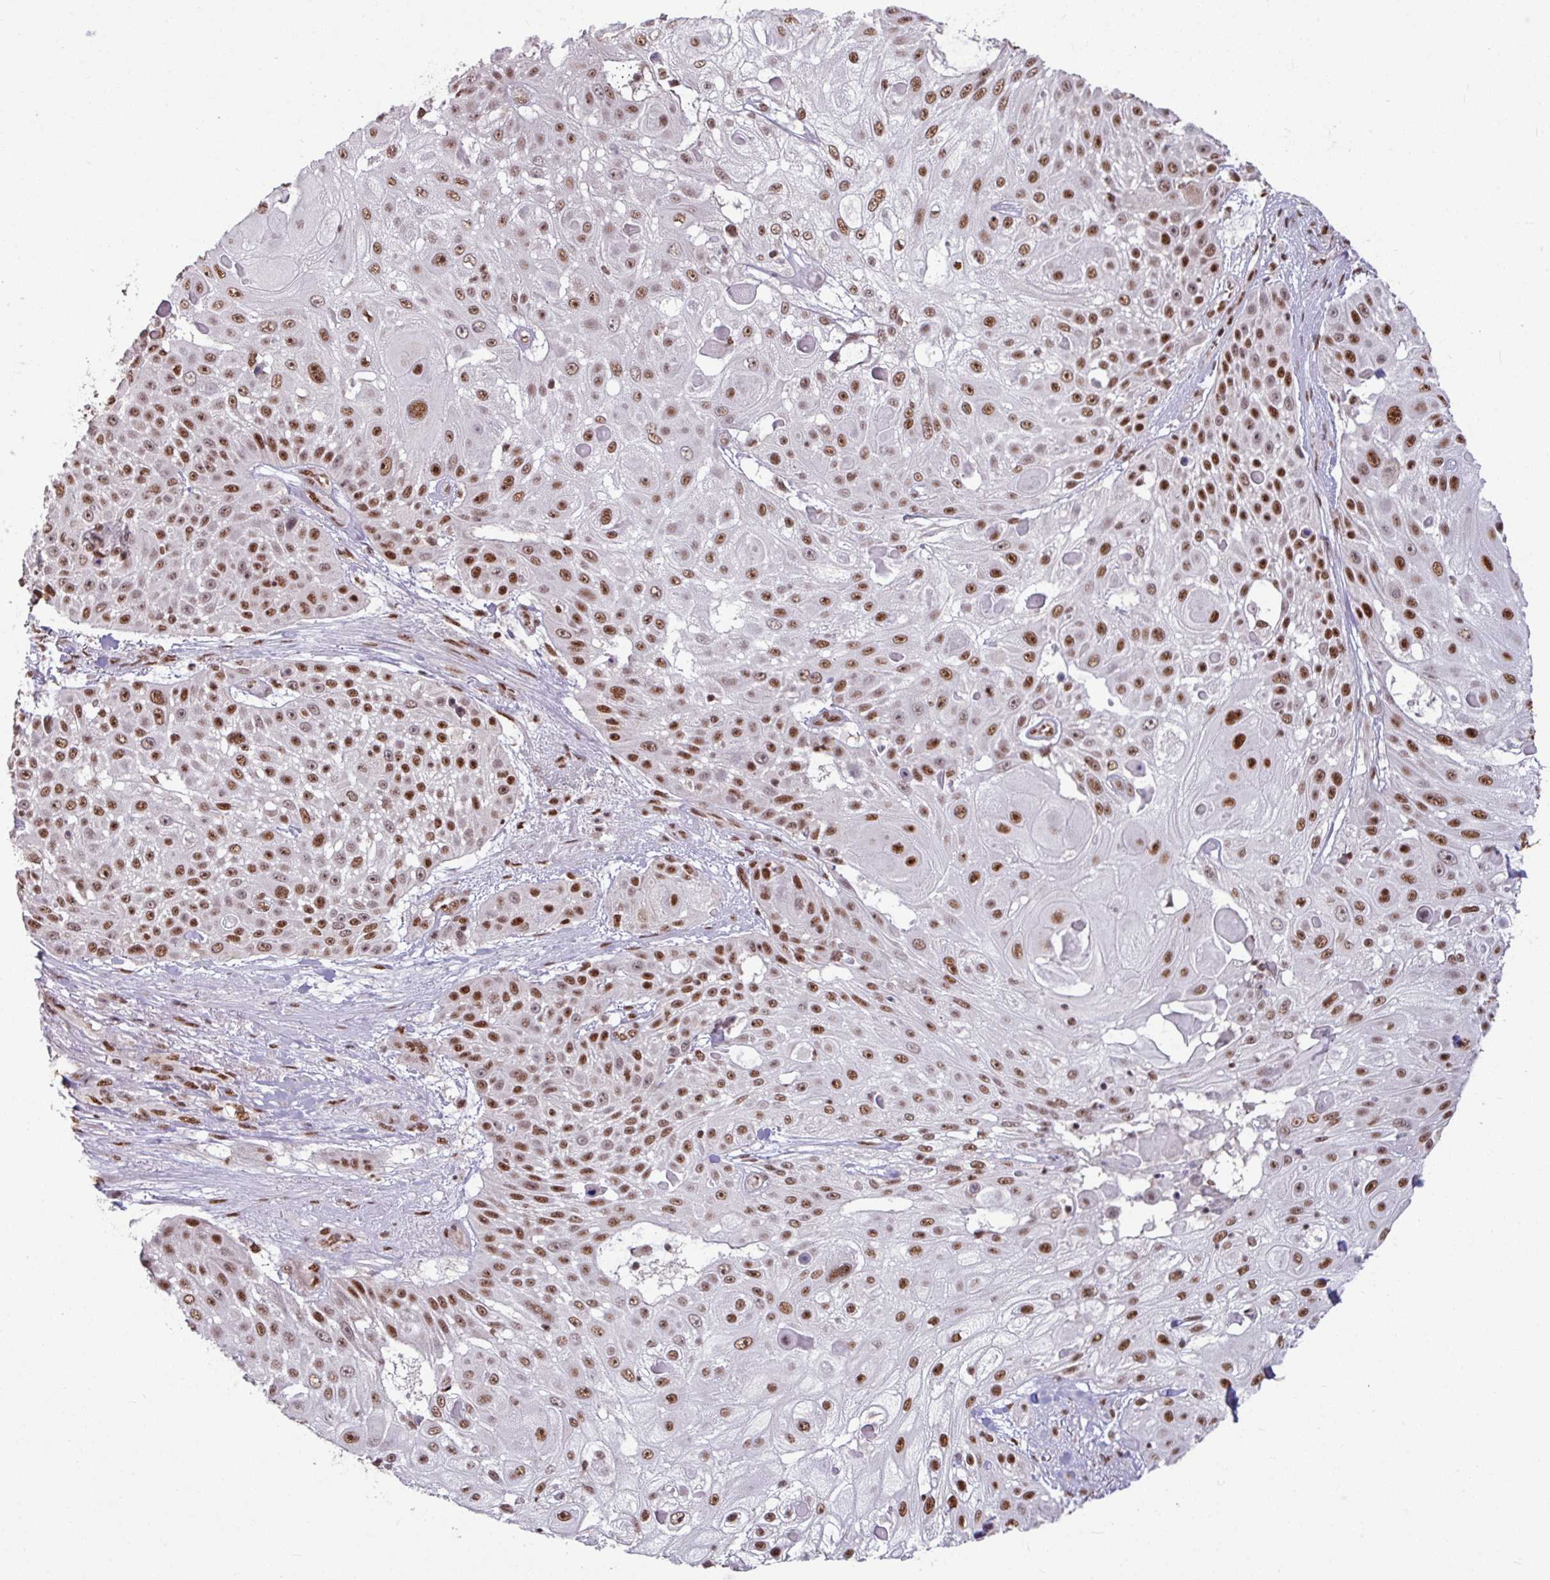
{"staining": {"intensity": "strong", "quantity": ">75%", "location": "nuclear"}, "tissue": "skin cancer", "cell_type": "Tumor cells", "image_type": "cancer", "snomed": [{"axis": "morphology", "description": "Squamous cell carcinoma, NOS"}, {"axis": "topography", "description": "Skin"}], "caption": "An immunohistochemistry (IHC) micrograph of tumor tissue is shown. Protein staining in brown shows strong nuclear positivity in squamous cell carcinoma (skin) within tumor cells. The staining was performed using DAB to visualize the protein expression in brown, while the nuclei were stained in blue with hematoxylin (Magnification: 20x).", "gene": "TDG", "patient": {"sex": "female", "age": 86}}